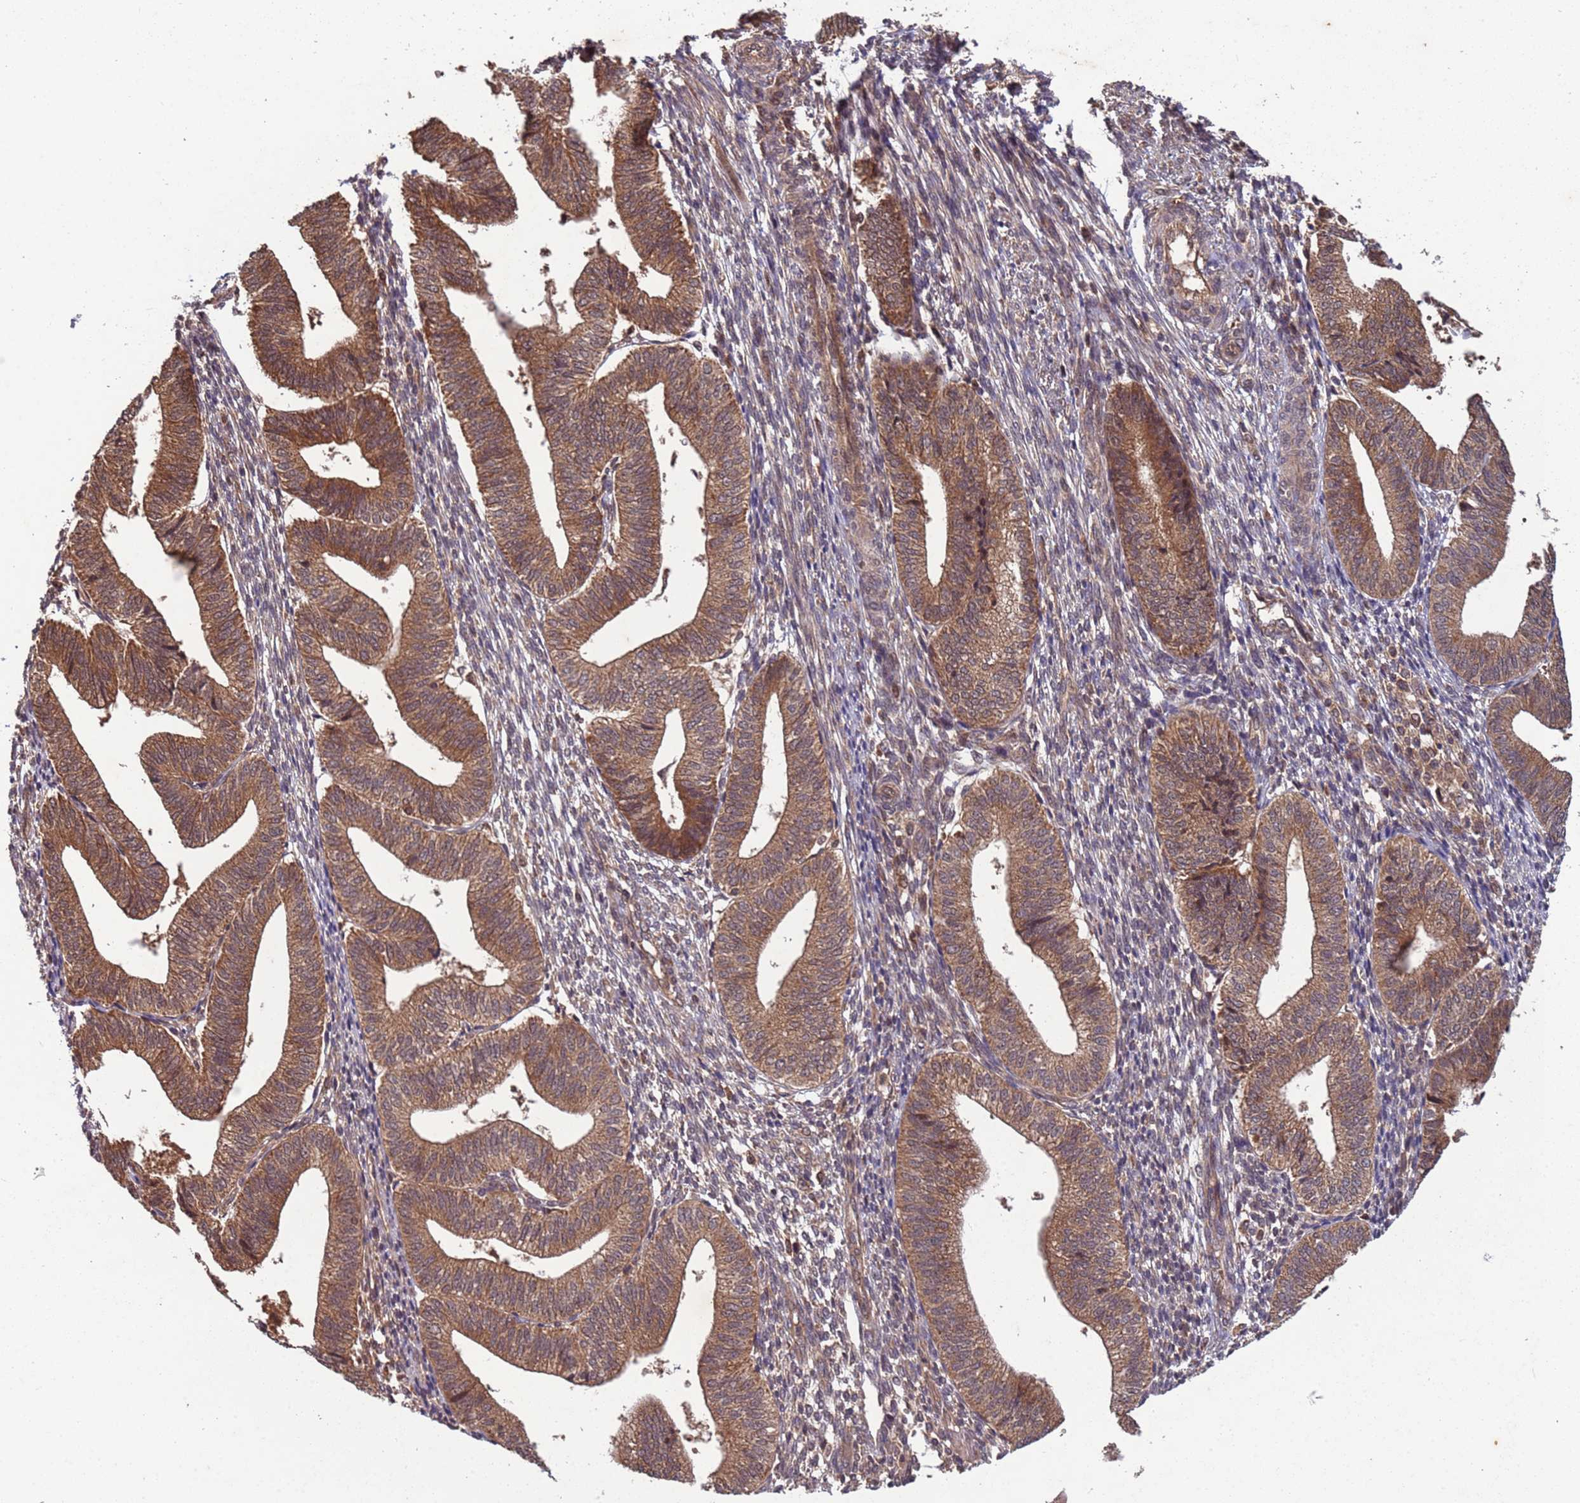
{"staining": {"intensity": "moderate", "quantity": "25%-75%", "location": "cytoplasmic/membranous"}, "tissue": "endometrium", "cell_type": "Cells in endometrial stroma", "image_type": "normal", "snomed": [{"axis": "morphology", "description": "Normal tissue, NOS"}, {"axis": "topography", "description": "Endometrium"}], "caption": "Moderate cytoplasmic/membranous staining is present in approximately 25%-75% of cells in endometrial stroma in normal endometrium. (Stains: DAB (3,3'-diaminobenzidine) in brown, nuclei in blue, Microscopy: brightfield microscopy at high magnification).", "gene": "ERI1", "patient": {"sex": "female", "age": 34}}